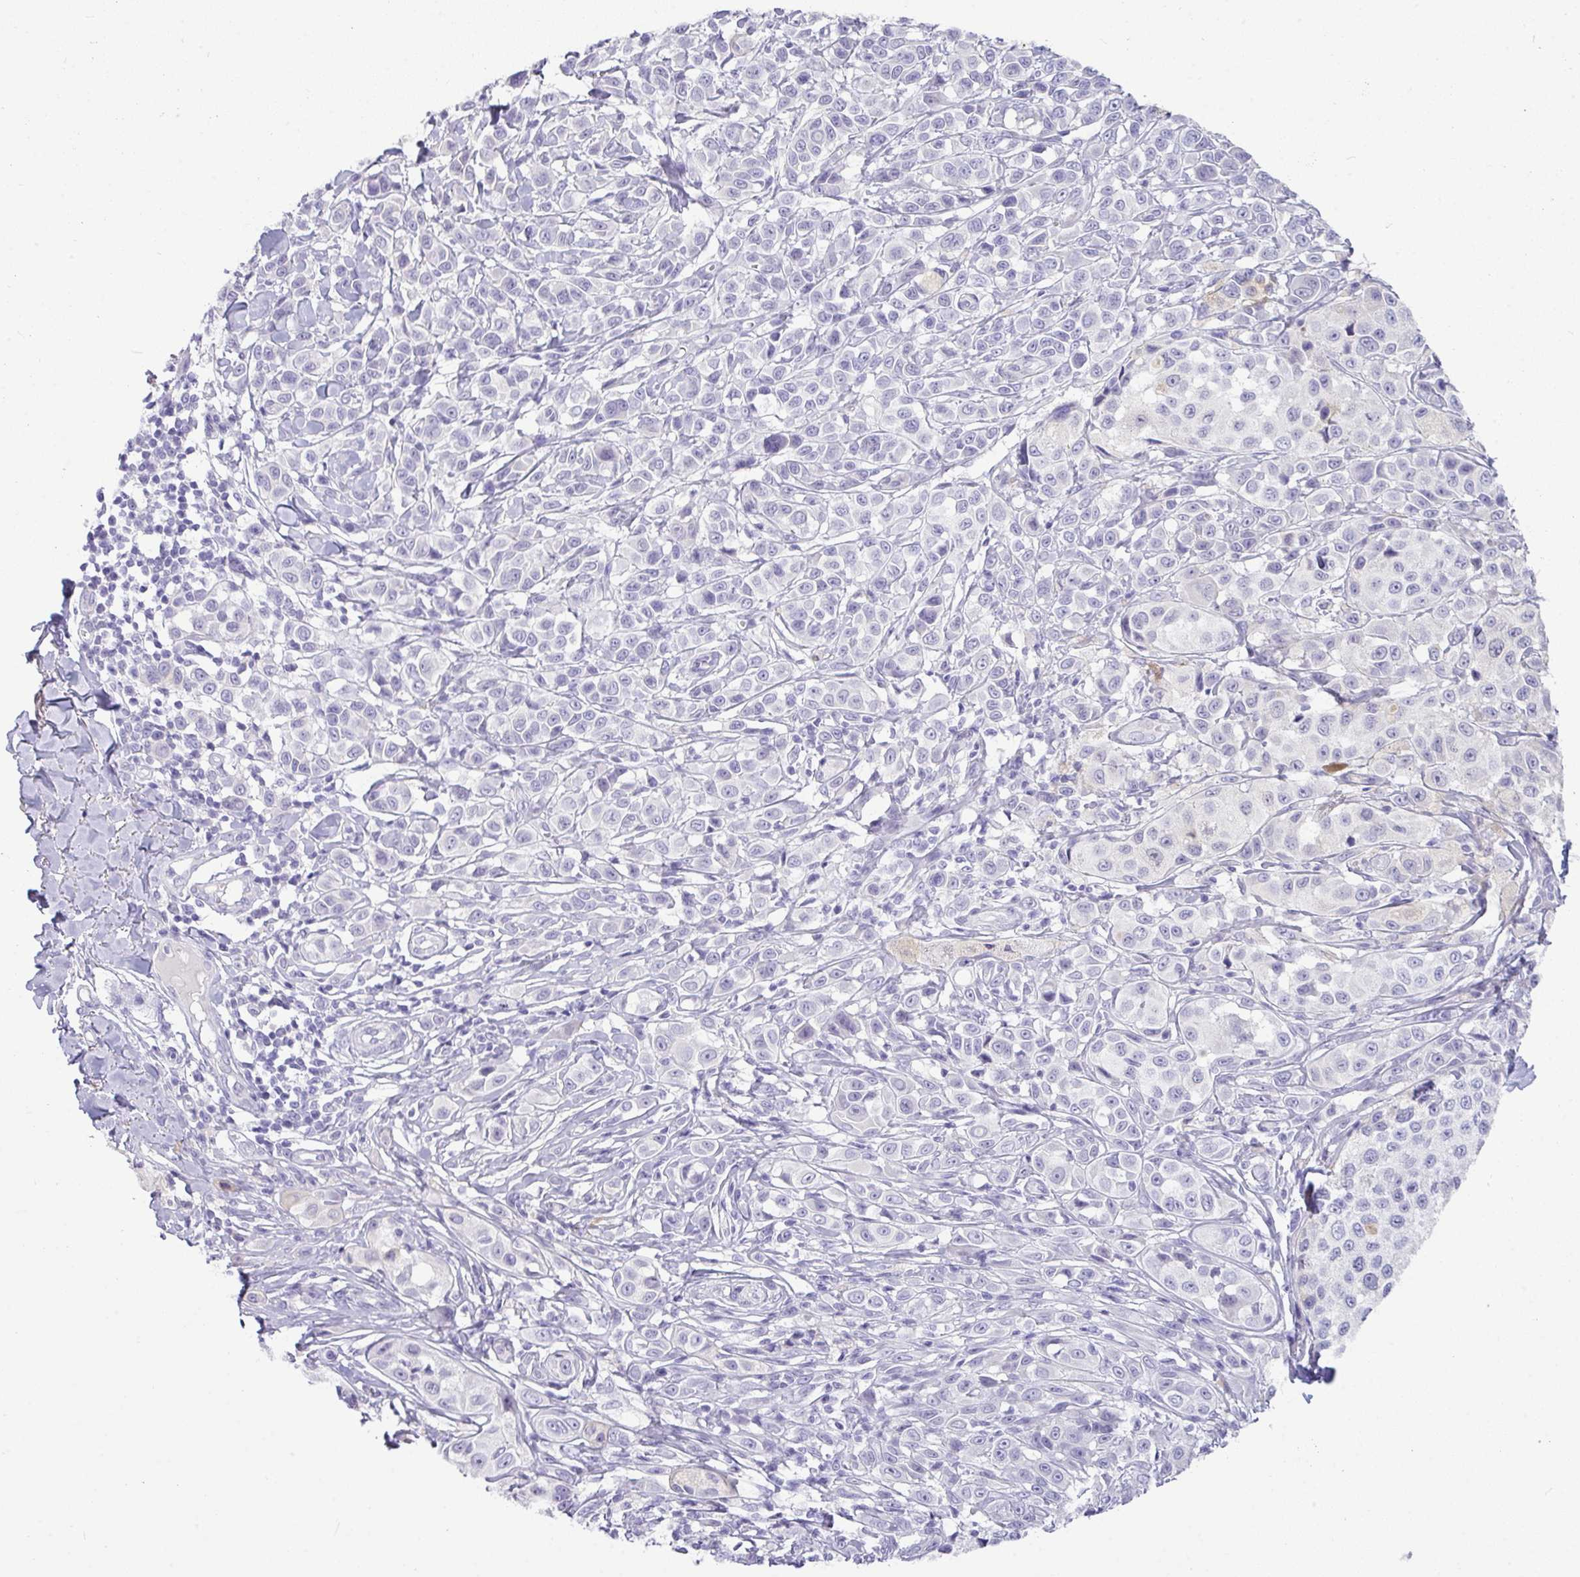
{"staining": {"intensity": "negative", "quantity": "none", "location": "none"}, "tissue": "melanoma", "cell_type": "Tumor cells", "image_type": "cancer", "snomed": [{"axis": "morphology", "description": "Malignant melanoma, NOS"}, {"axis": "topography", "description": "Skin"}], "caption": "Micrograph shows no protein expression in tumor cells of malignant melanoma tissue.", "gene": "ZNF524", "patient": {"sex": "male", "age": 39}}